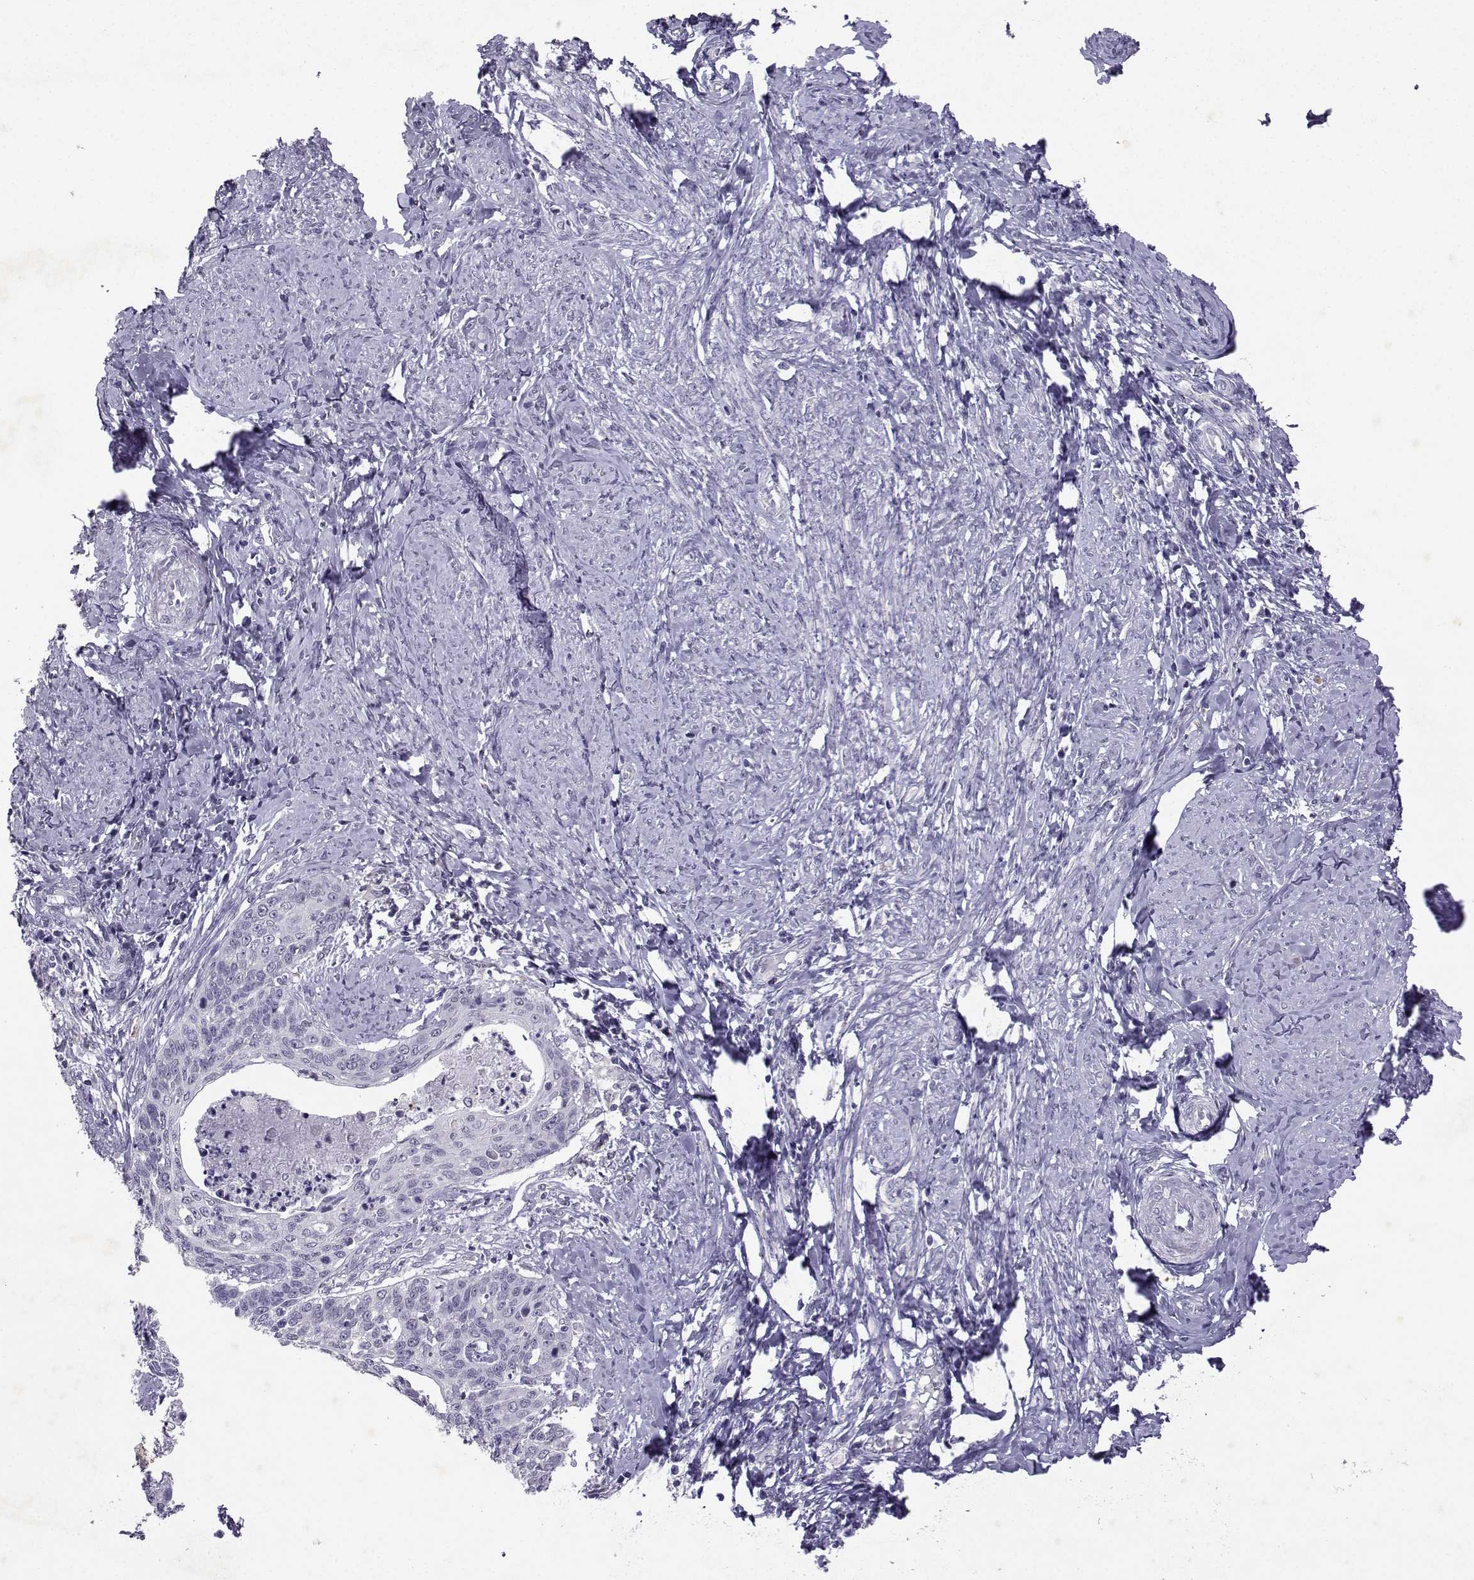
{"staining": {"intensity": "negative", "quantity": "none", "location": "none"}, "tissue": "cervical cancer", "cell_type": "Tumor cells", "image_type": "cancer", "snomed": [{"axis": "morphology", "description": "Normal tissue, NOS"}, {"axis": "morphology", "description": "Squamous cell carcinoma, NOS"}, {"axis": "topography", "description": "Cervix"}], "caption": "This is an immunohistochemistry histopathology image of cervical cancer (squamous cell carcinoma). There is no staining in tumor cells.", "gene": "TBR1", "patient": {"sex": "female", "age": 39}}